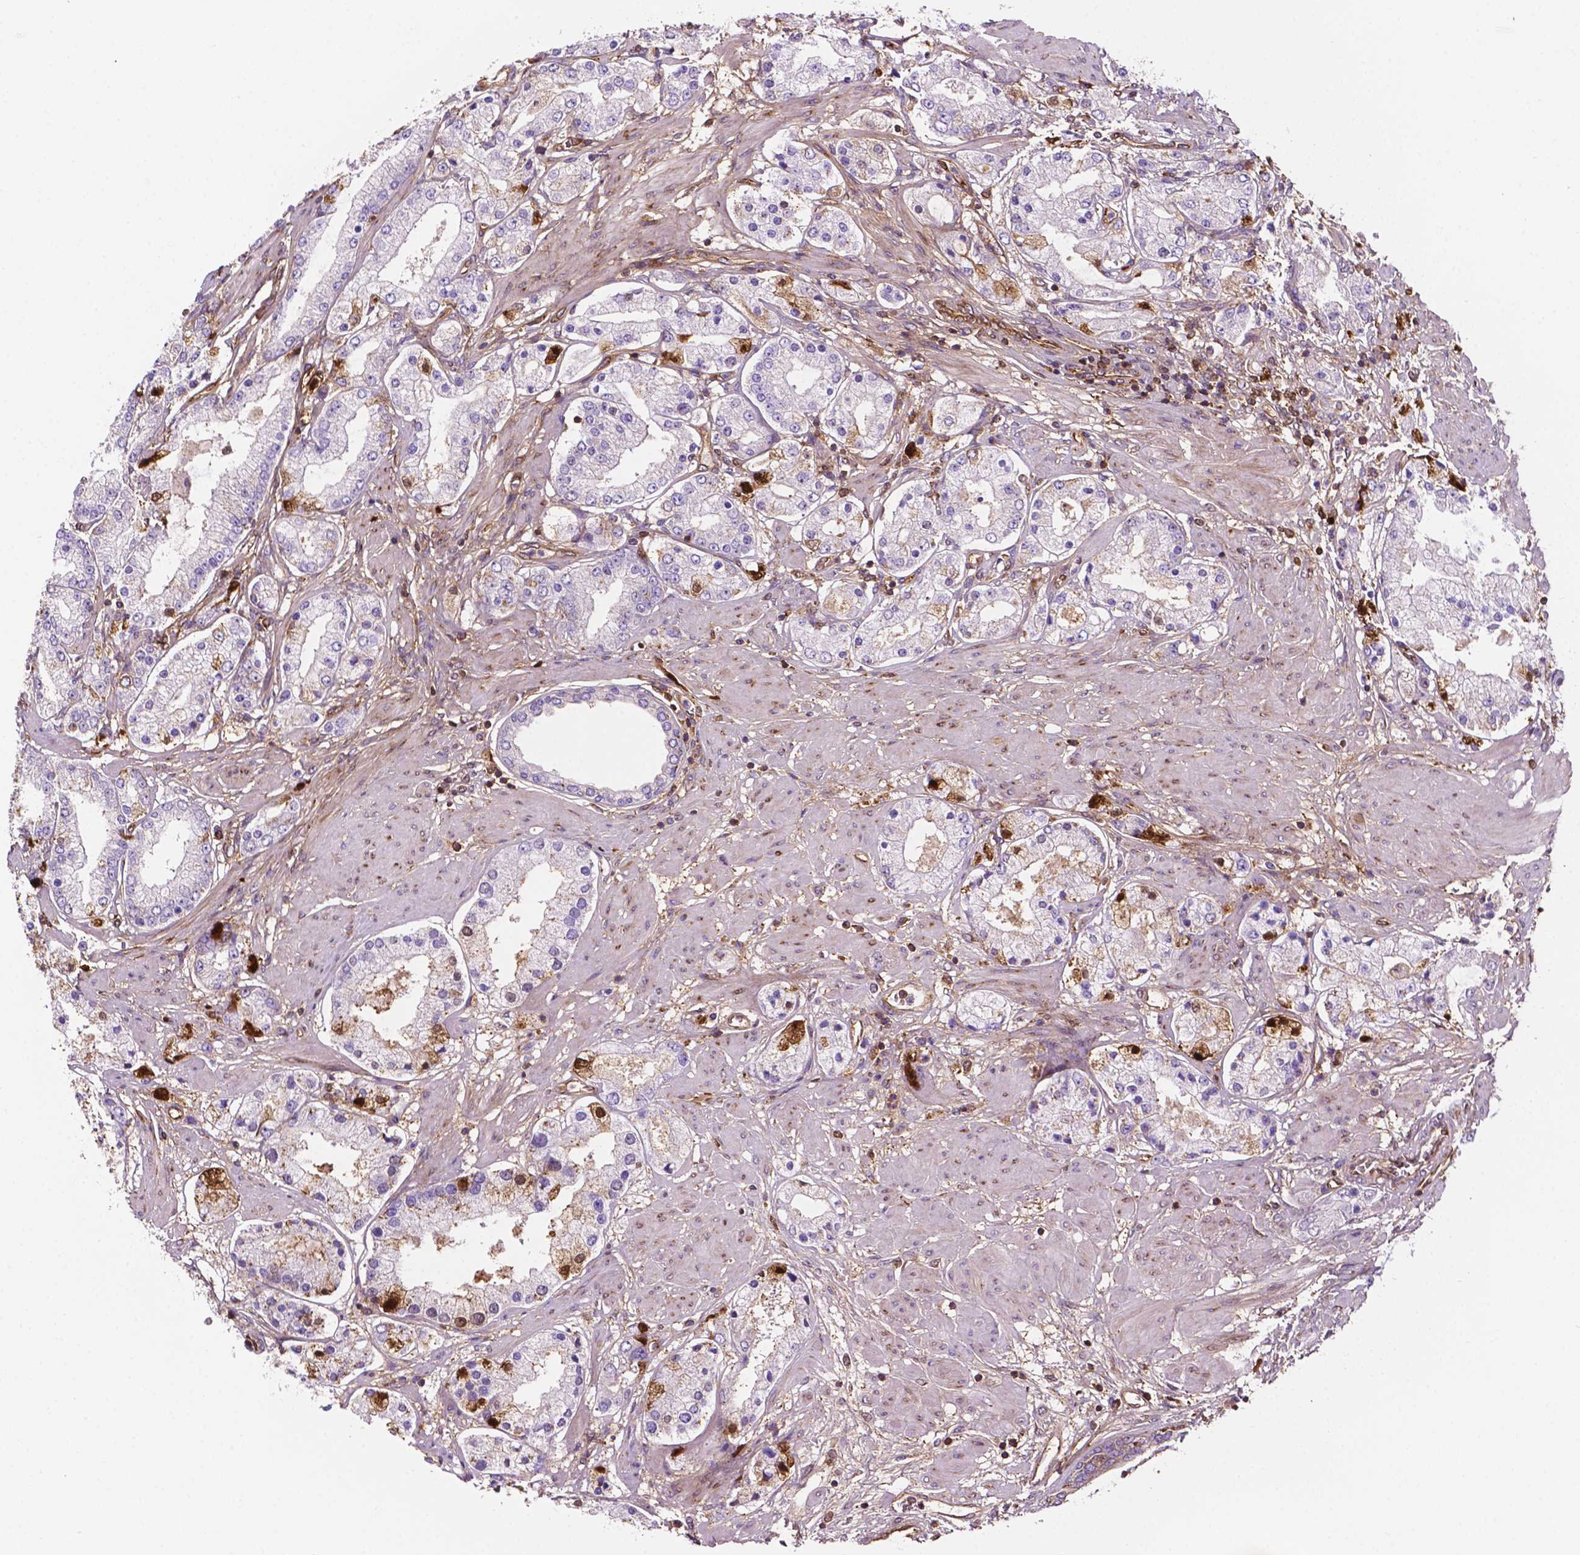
{"staining": {"intensity": "strong", "quantity": "<25%", "location": "cytoplasmic/membranous,nuclear"}, "tissue": "prostate cancer", "cell_type": "Tumor cells", "image_type": "cancer", "snomed": [{"axis": "morphology", "description": "Adenocarcinoma, High grade"}, {"axis": "topography", "description": "Prostate"}], "caption": "This is a micrograph of immunohistochemistry (IHC) staining of prostate high-grade adenocarcinoma, which shows strong expression in the cytoplasmic/membranous and nuclear of tumor cells.", "gene": "DCN", "patient": {"sex": "male", "age": 67}}